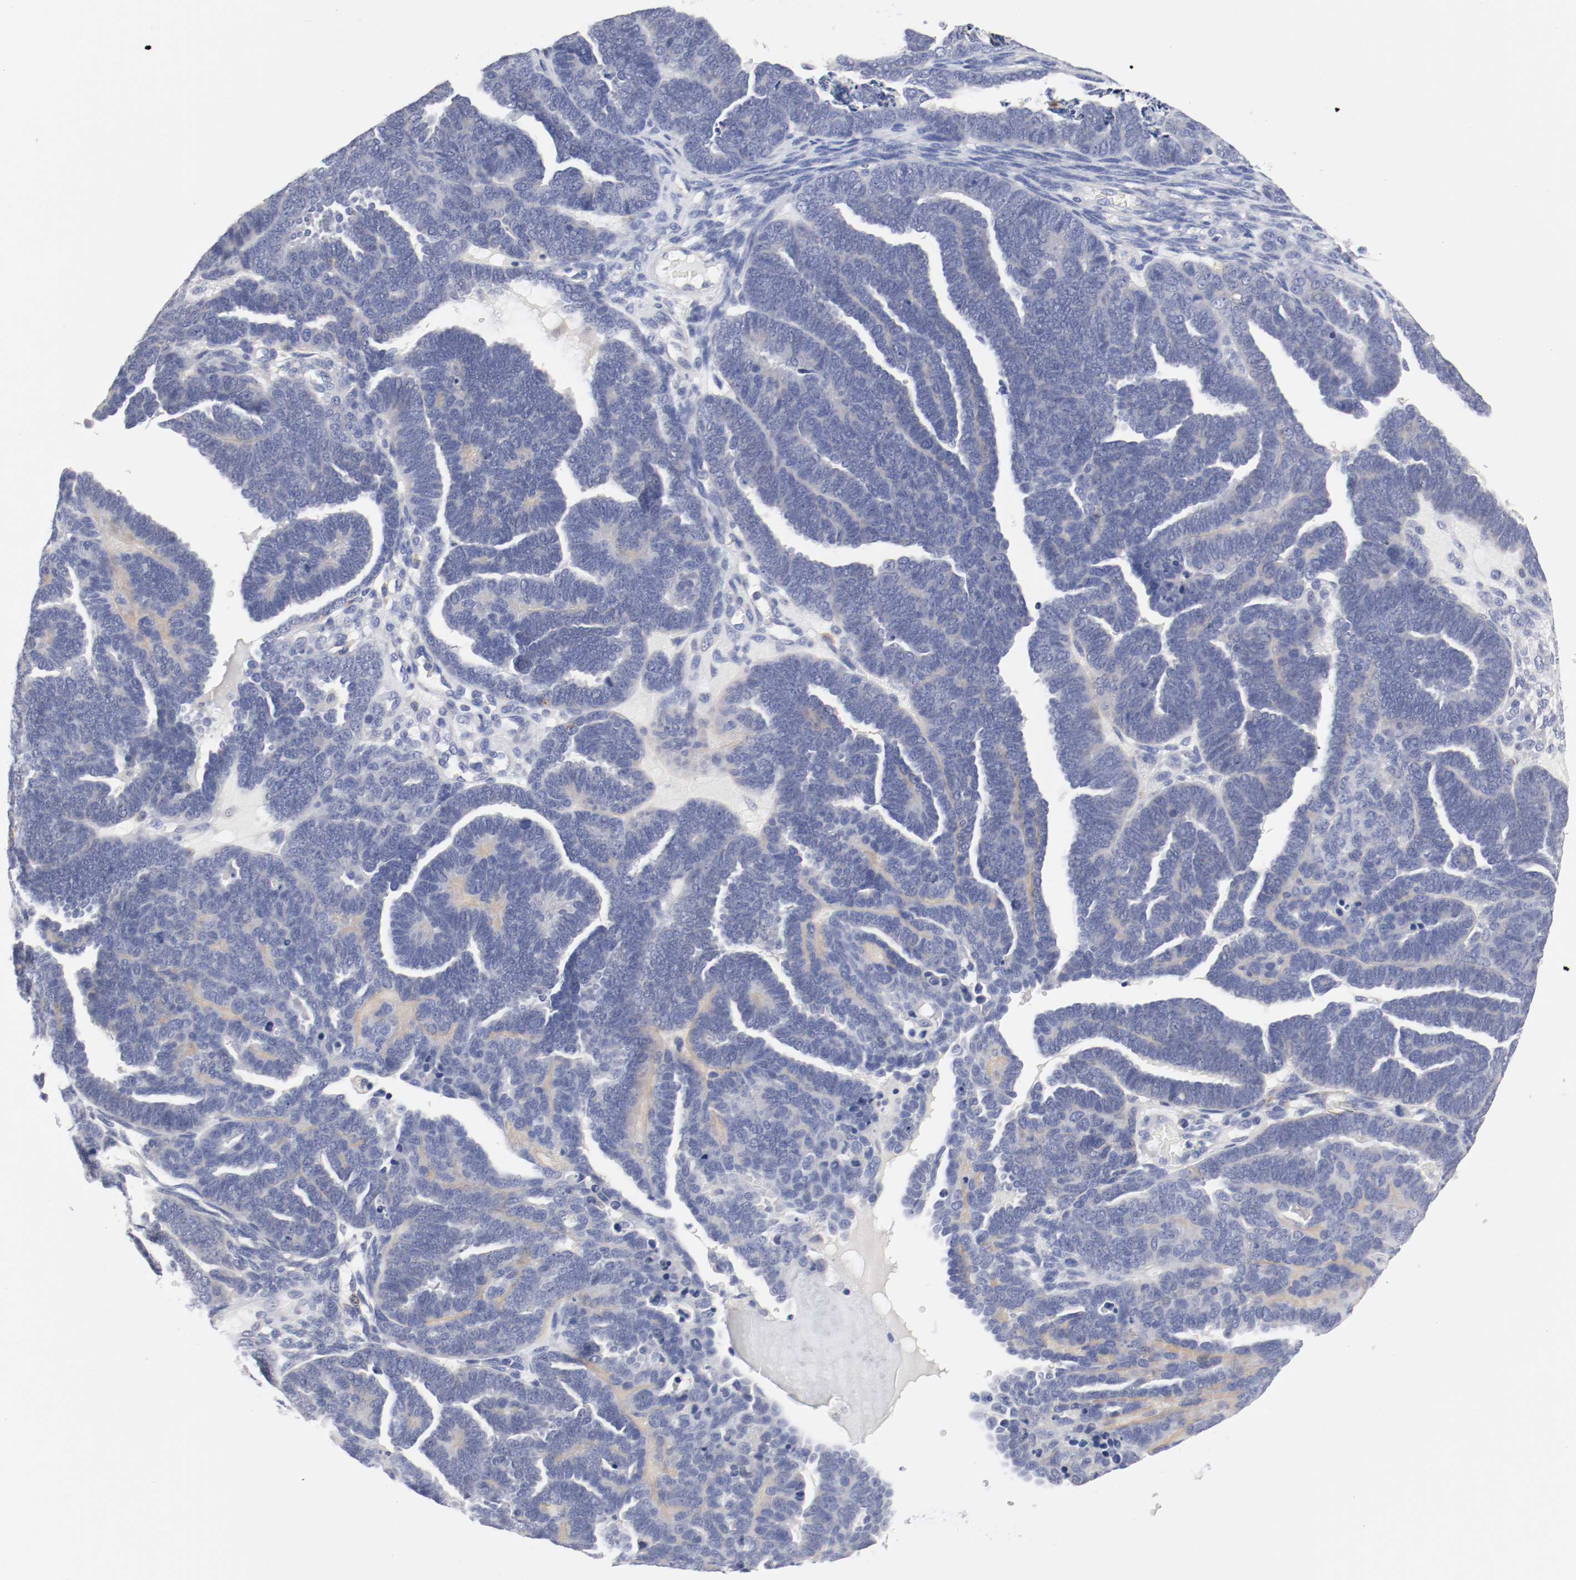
{"staining": {"intensity": "negative", "quantity": "none", "location": "none"}, "tissue": "endometrial cancer", "cell_type": "Tumor cells", "image_type": "cancer", "snomed": [{"axis": "morphology", "description": "Neoplasm, malignant, NOS"}, {"axis": "topography", "description": "Endometrium"}], "caption": "The immunohistochemistry photomicrograph has no significant positivity in tumor cells of neoplasm (malignant) (endometrial) tissue.", "gene": "FGFBP1", "patient": {"sex": "female", "age": 74}}